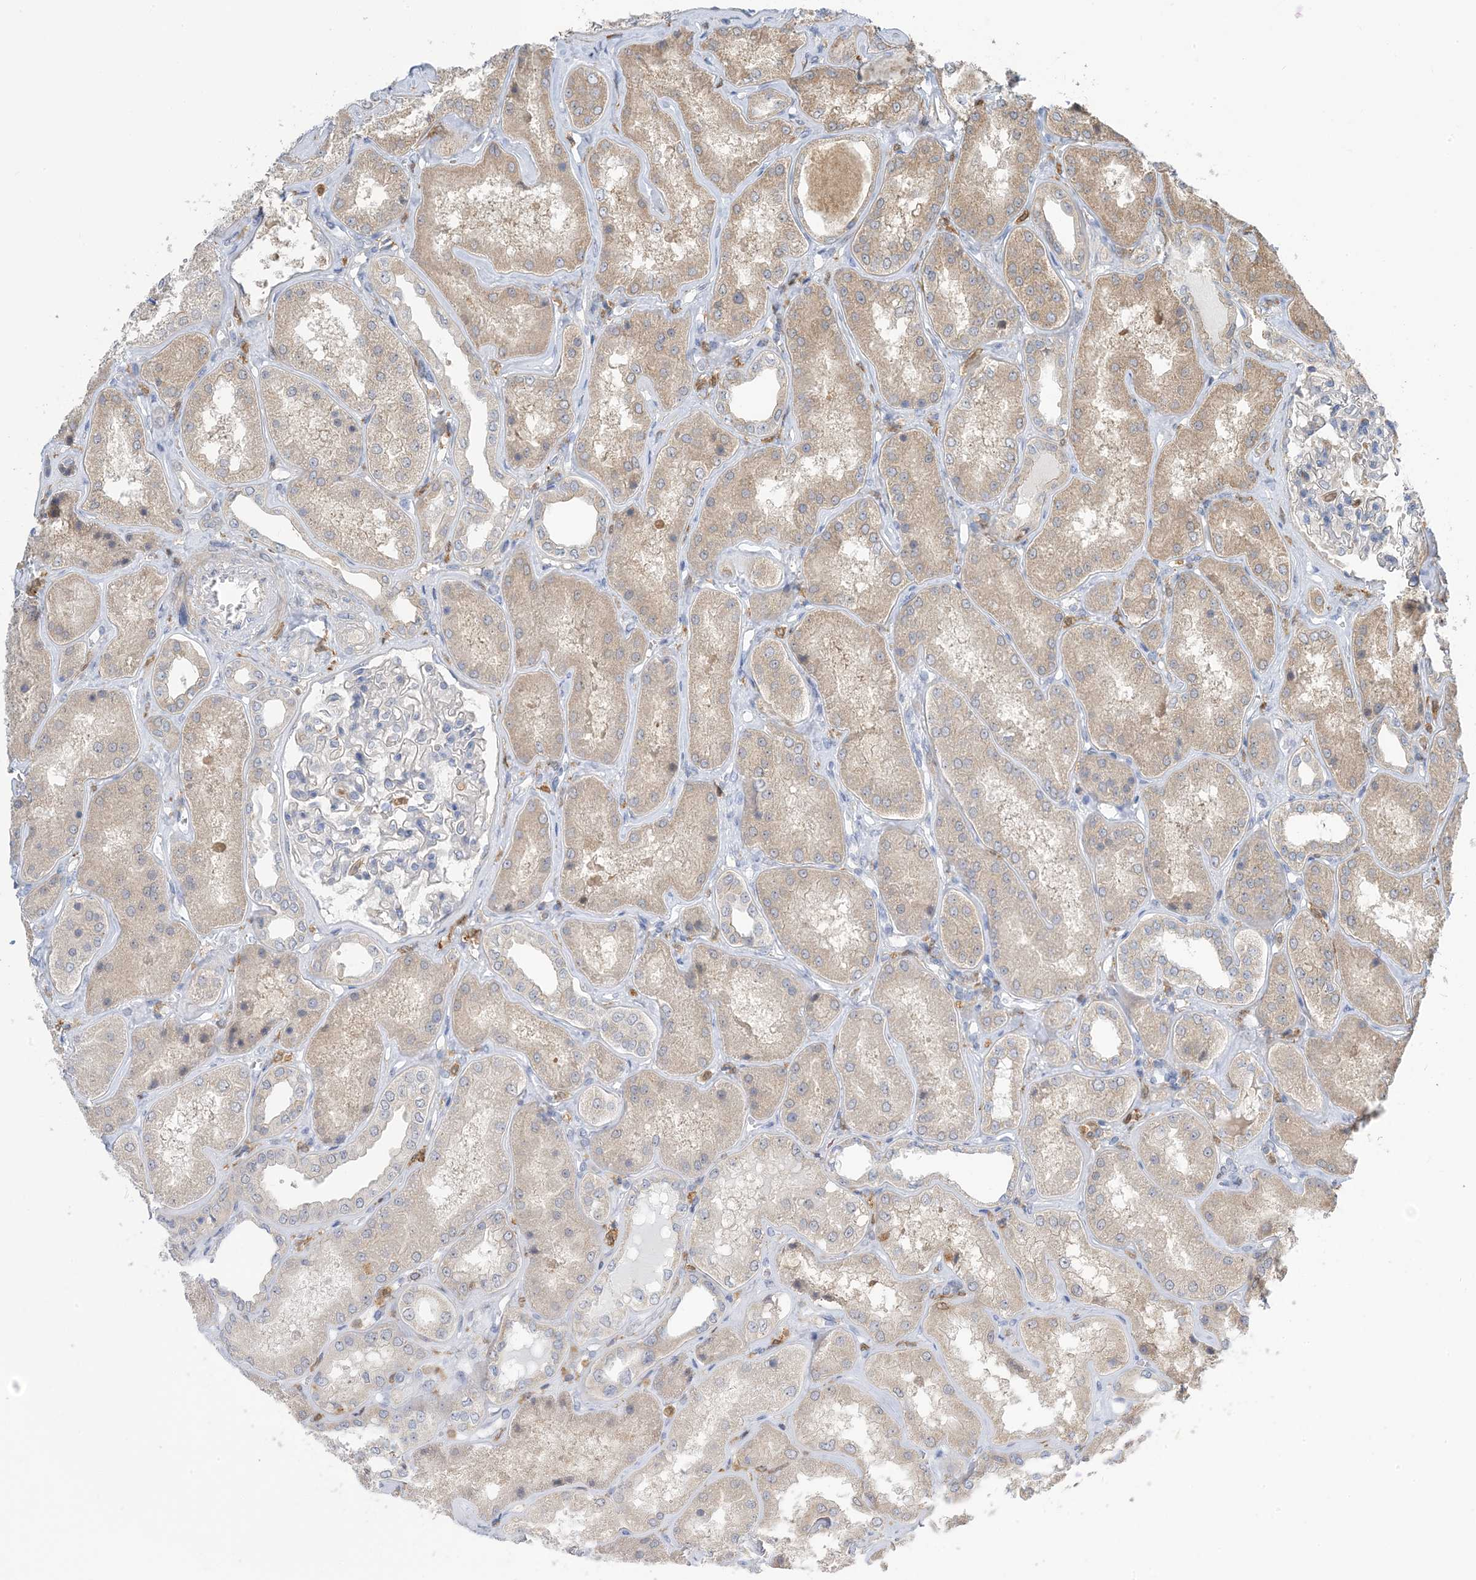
{"staining": {"intensity": "negative", "quantity": "none", "location": "none"}, "tissue": "kidney", "cell_type": "Cells in glomeruli", "image_type": "normal", "snomed": [{"axis": "morphology", "description": "Normal tissue, NOS"}, {"axis": "topography", "description": "Kidney"}], "caption": "Cells in glomeruli are negative for protein expression in normal human kidney. (DAB (3,3'-diaminobenzidine) IHC with hematoxylin counter stain).", "gene": "NAGK", "patient": {"sex": "female", "age": 56}}